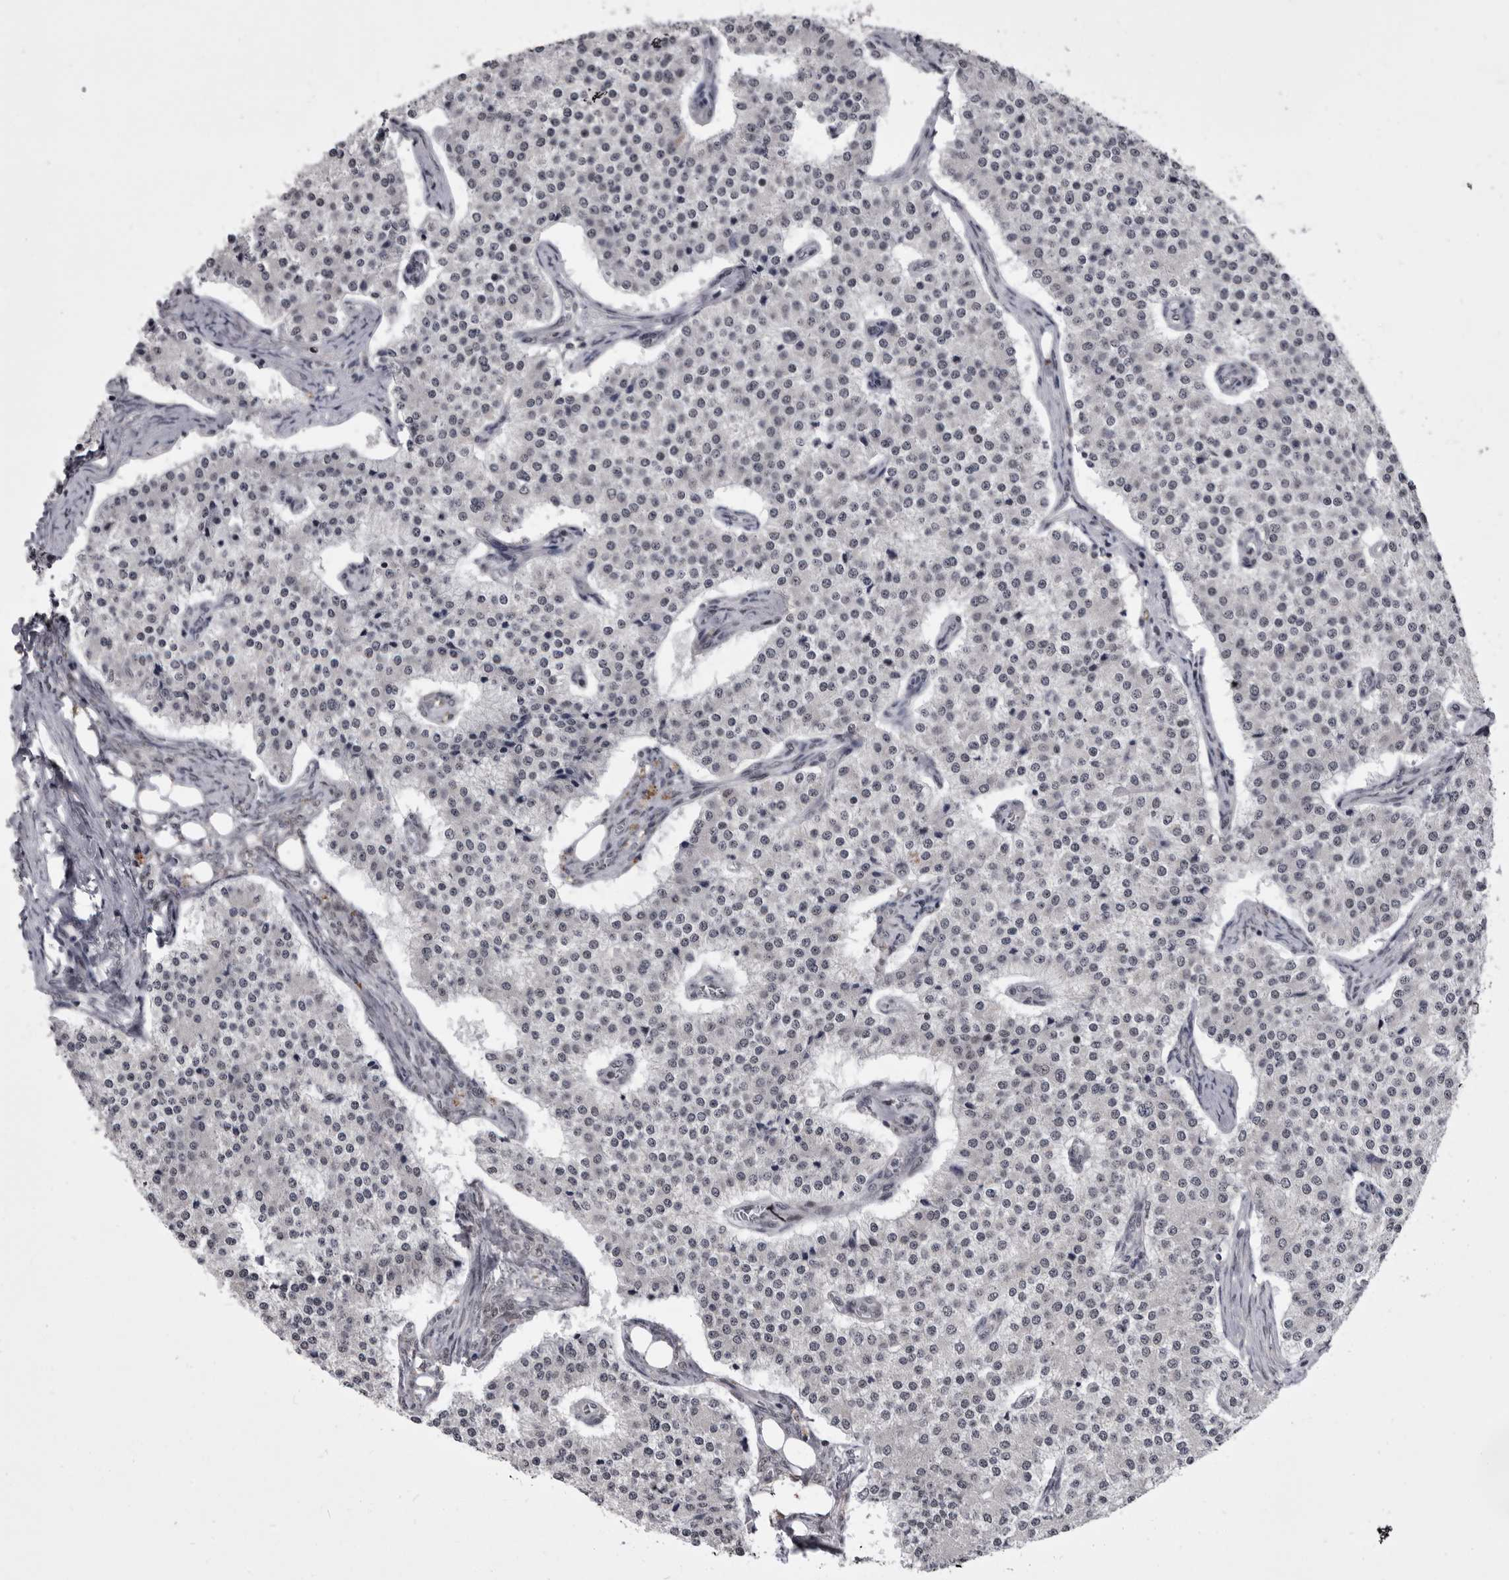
{"staining": {"intensity": "negative", "quantity": "none", "location": "none"}, "tissue": "carcinoid", "cell_type": "Tumor cells", "image_type": "cancer", "snomed": [{"axis": "morphology", "description": "Carcinoid, malignant, NOS"}, {"axis": "topography", "description": "Colon"}], "caption": "Immunohistochemistry (IHC) of human carcinoid shows no positivity in tumor cells. Nuclei are stained in blue.", "gene": "PRPF3", "patient": {"sex": "female", "age": 52}}